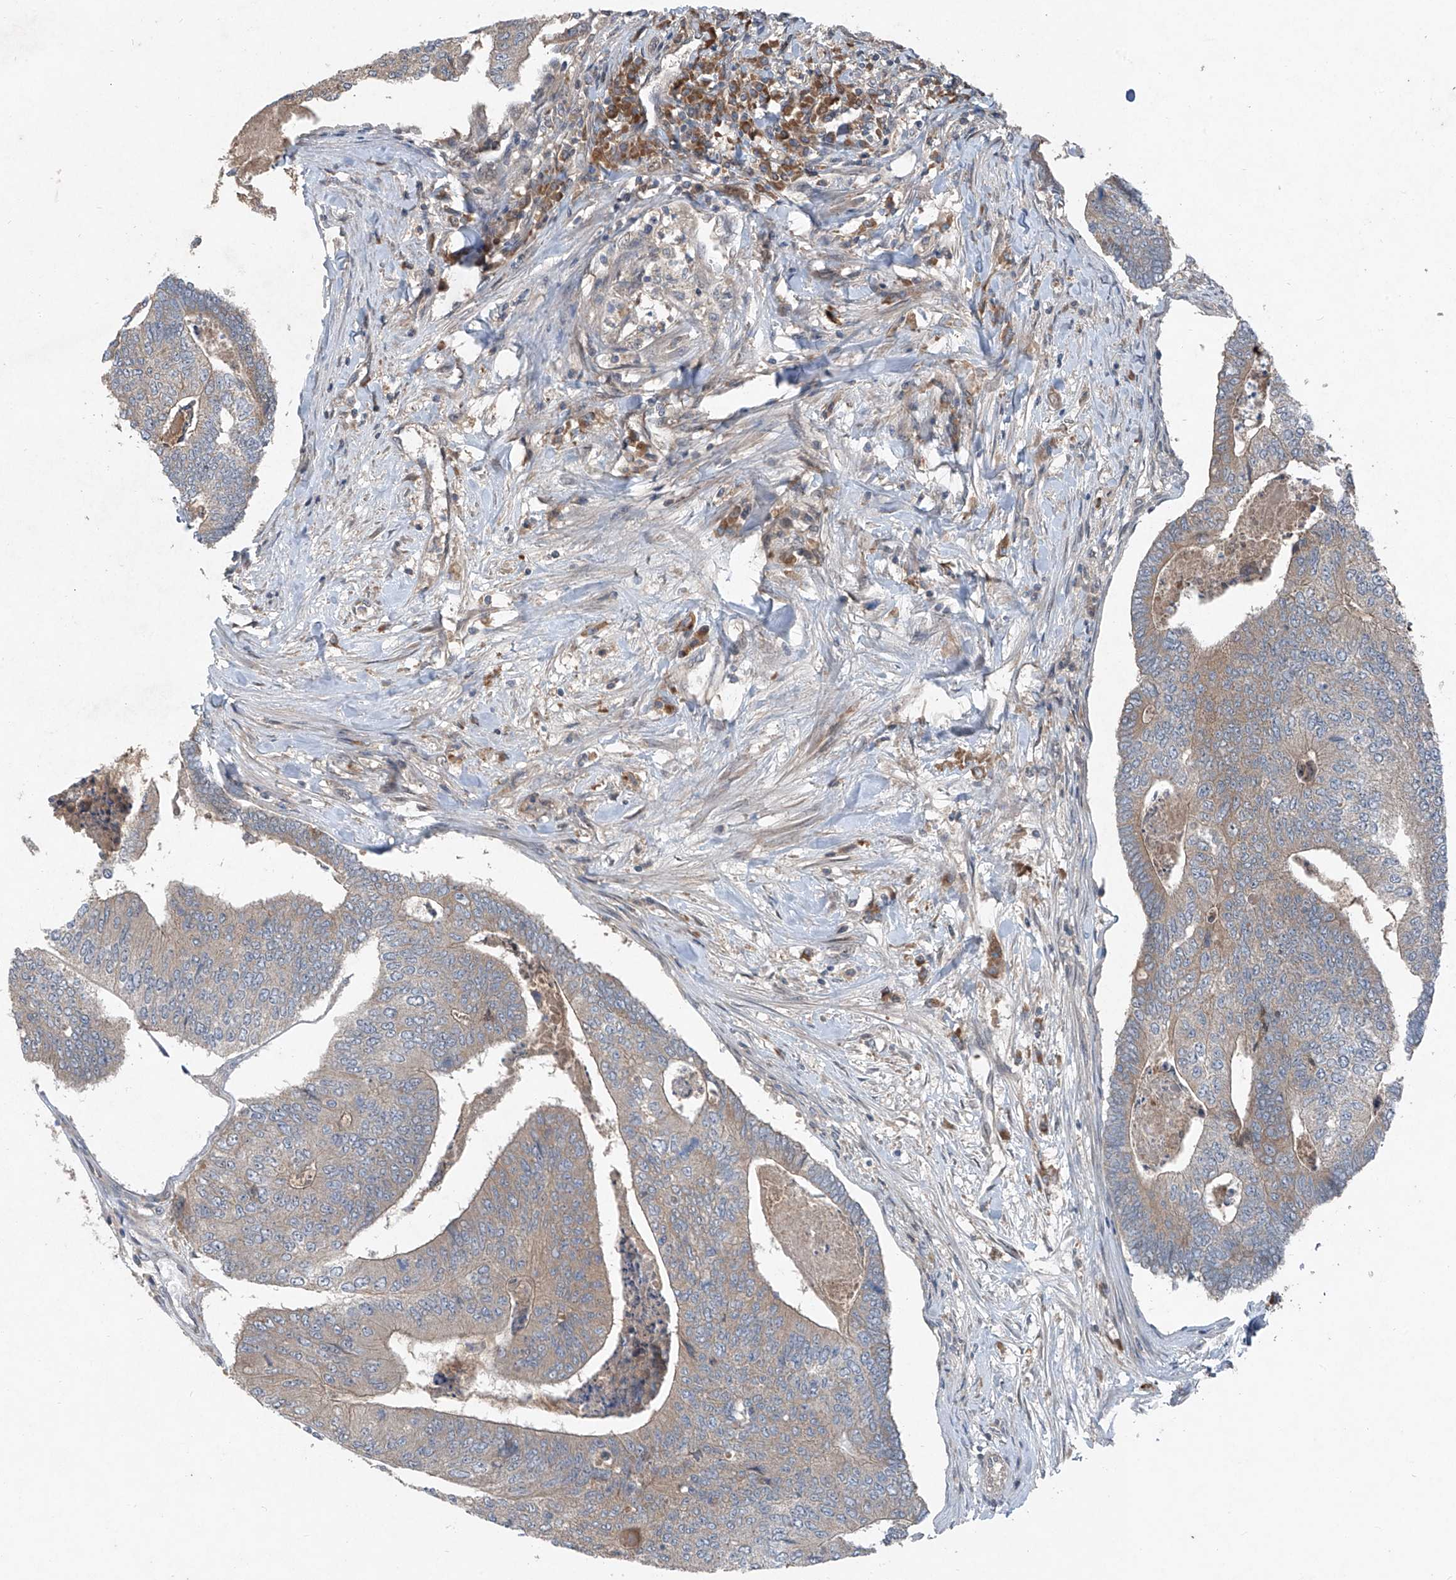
{"staining": {"intensity": "weak", "quantity": "25%-75%", "location": "cytoplasmic/membranous"}, "tissue": "colorectal cancer", "cell_type": "Tumor cells", "image_type": "cancer", "snomed": [{"axis": "morphology", "description": "Adenocarcinoma, NOS"}, {"axis": "topography", "description": "Colon"}], "caption": "Immunohistochemical staining of human colorectal cancer (adenocarcinoma) displays low levels of weak cytoplasmic/membranous expression in approximately 25%-75% of tumor cells.", "gene": "FOXRED2", "patient": {"sex": "female", "age": 67}}